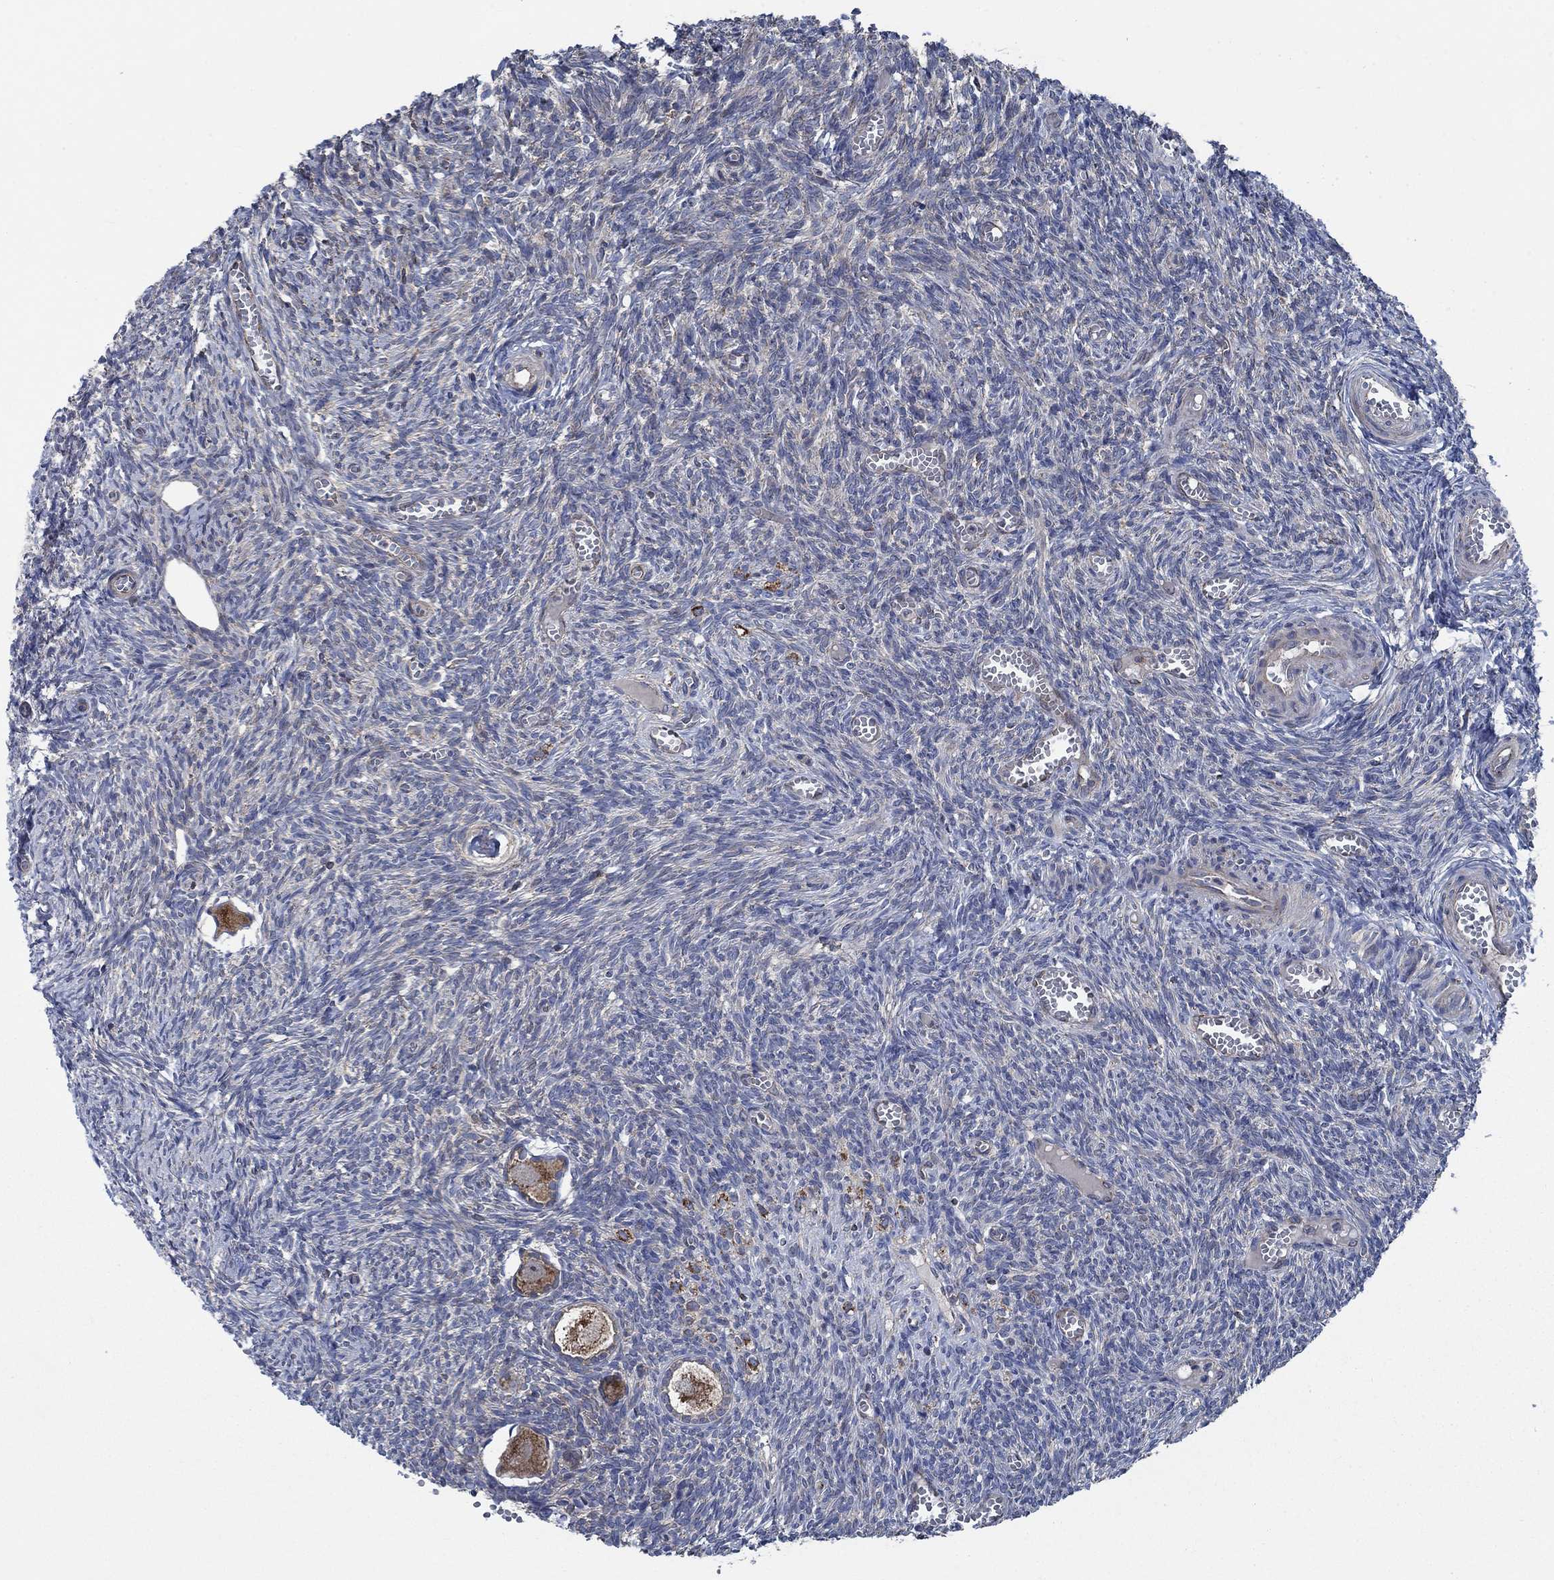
{"staining": {"intensity": "strong", "quantity": ">75%", "location": "cytoplasmic/membranous"}, "tissue": "ovary", "cell_type": "Follicle cells", "image_type": "normal", "snomed": [{"axis": "morphology", "description": "Normal tissue, NOS"}, {"axis": "topography", "description": "Ovary"}], "caption": "Strong cytoplasmic/membranous protein expression is identified in about >75% of follicle cells in ovary.", "gene": "STXBP6", "patient": {"sex": "female", "age": 43}}